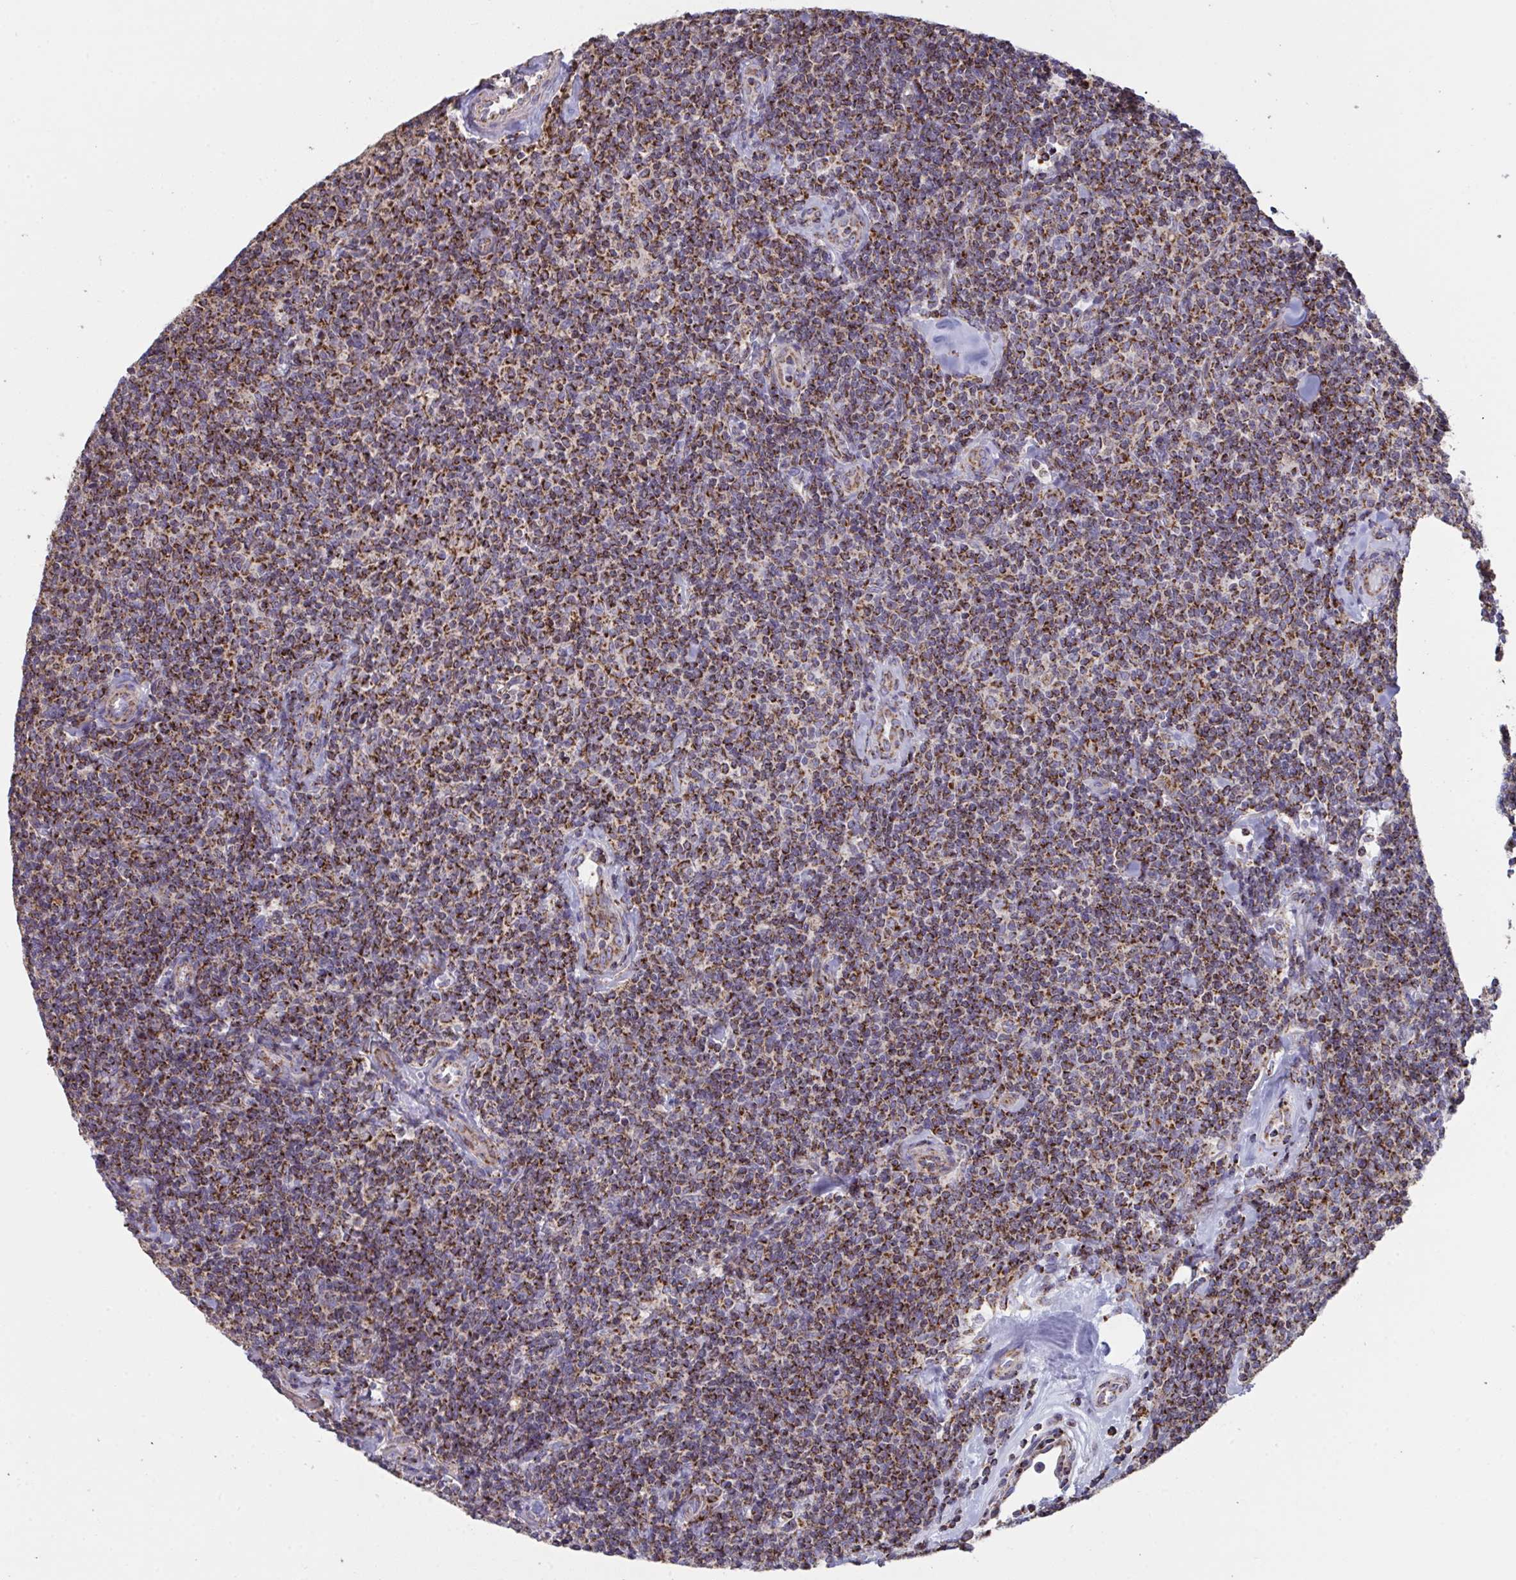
{"staining": {"intensity": "strong", "quantity": ">75%", "location": "cytoplasmic/membranous"}, "tissue": "lymphoma", "cell_type": "Tumor cells", "image_type": "cancer", "snomed": [{"axis": "morphology", "description": "Malignant lymphoma, non-Hodgkin's type, Low grade"}, {"axis": "topography", "description": "Lymph node"}], "caption": "Immunohistochemical staining of lymphoma exhibits high levels of strong cytoplasmic/membranous protein positivity in about >75% of tumor cells. The staining was performed using DAB (3,3'-diaminobenzidine), with brown indicating positive protein expression. Nuclei are stained blue with hematoxylin.", "gene": "MICOS10", "patient": {"sex": "female", "age": 56}}